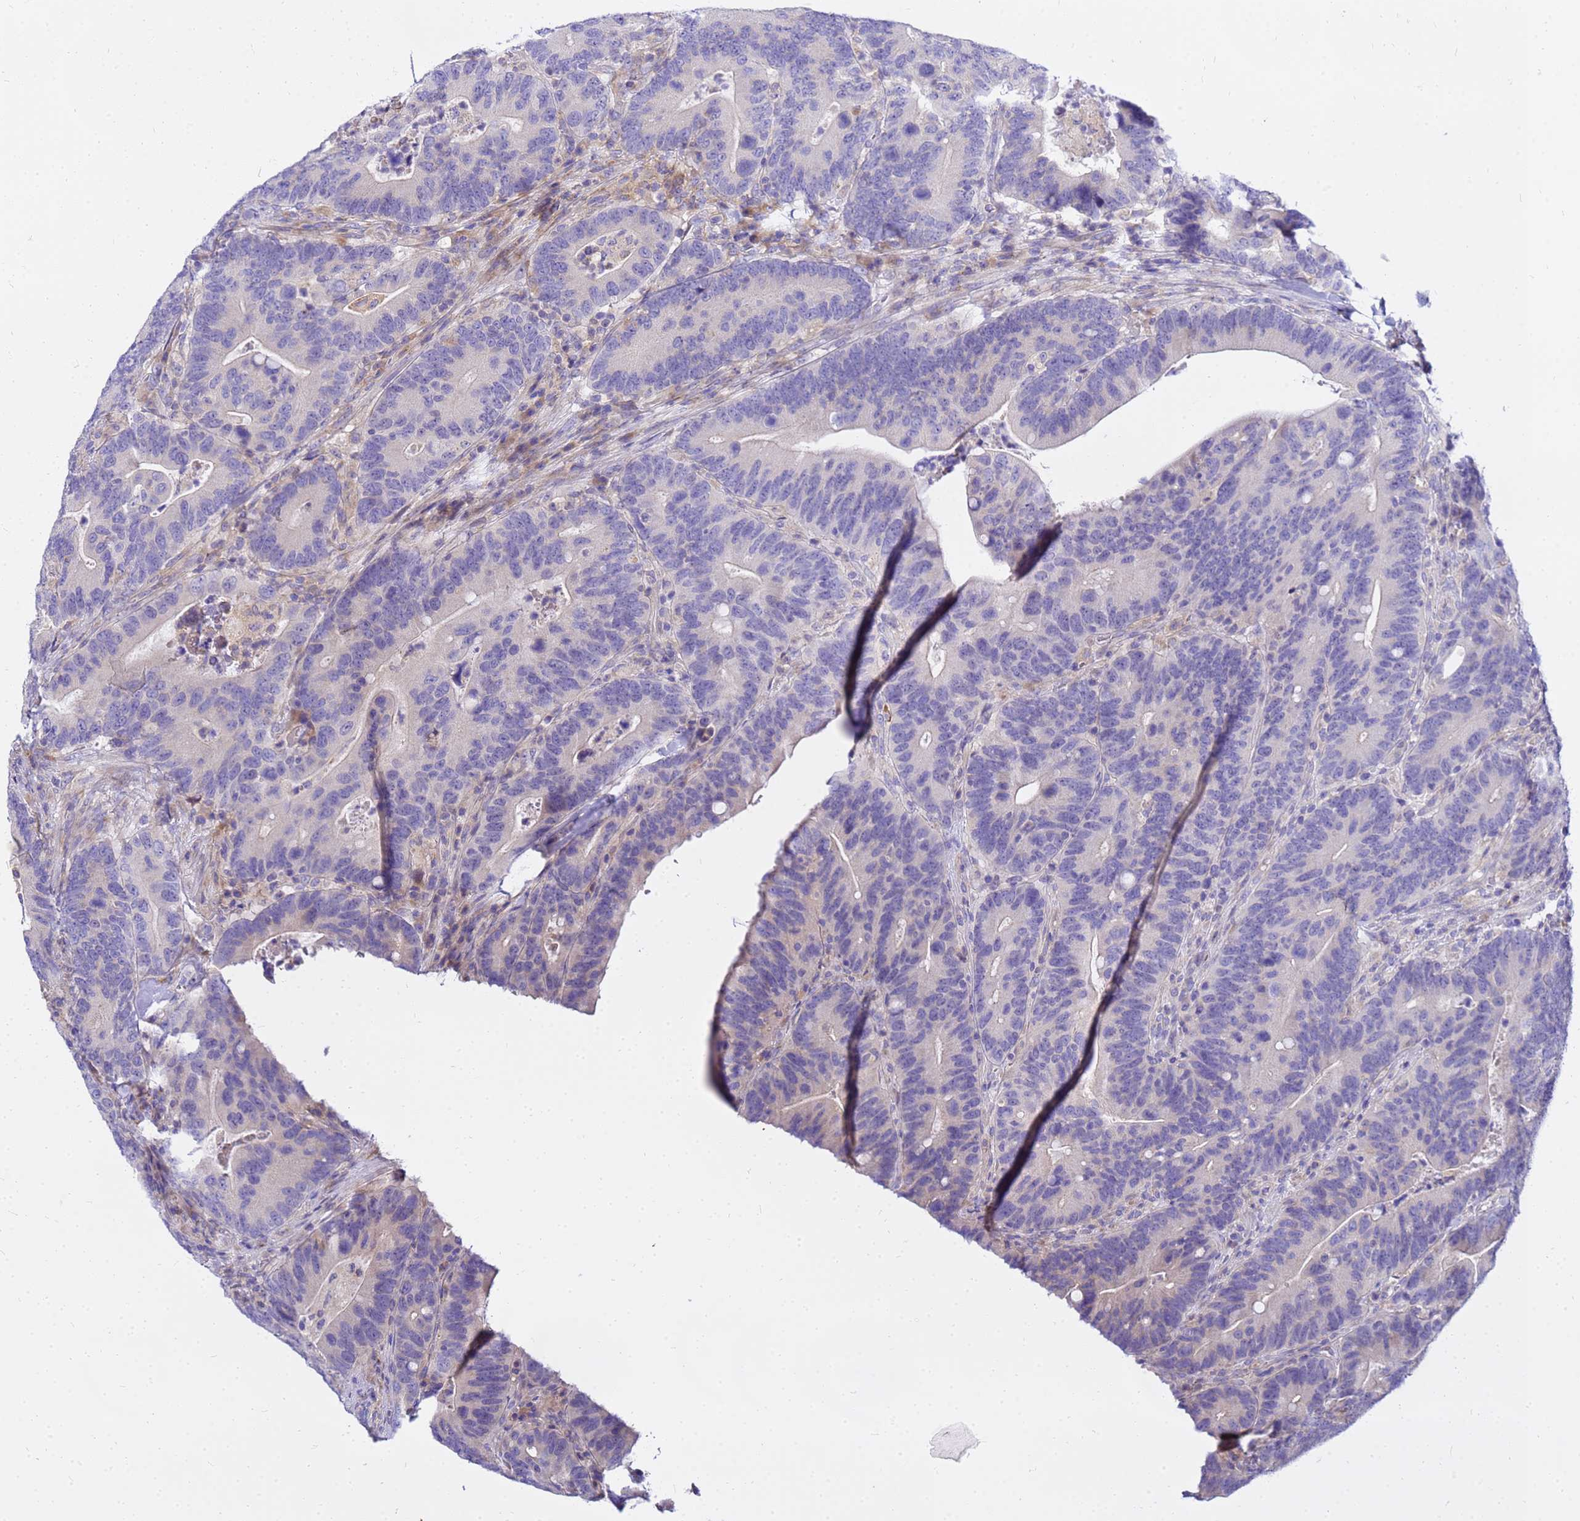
{"staining": {"intensity": "negative", "quantity": "none", "location": "none"}, "tissue": "colorectal cancer", "cell_type": "Tumor cells", "image_type": "cancer", "snomed": [{"axis": "morphology", "description": "Adenocarcinoma, NOS"}, {"axis": "topography", "description": "Colon"}], "caption": "Immunohistochemical staining of human colorectal cancer (adenocarcinoma) exhibits no significant expression in tumor cells.", "gene": "HERC5", "patient": {"sex": "female", "age": 66}}